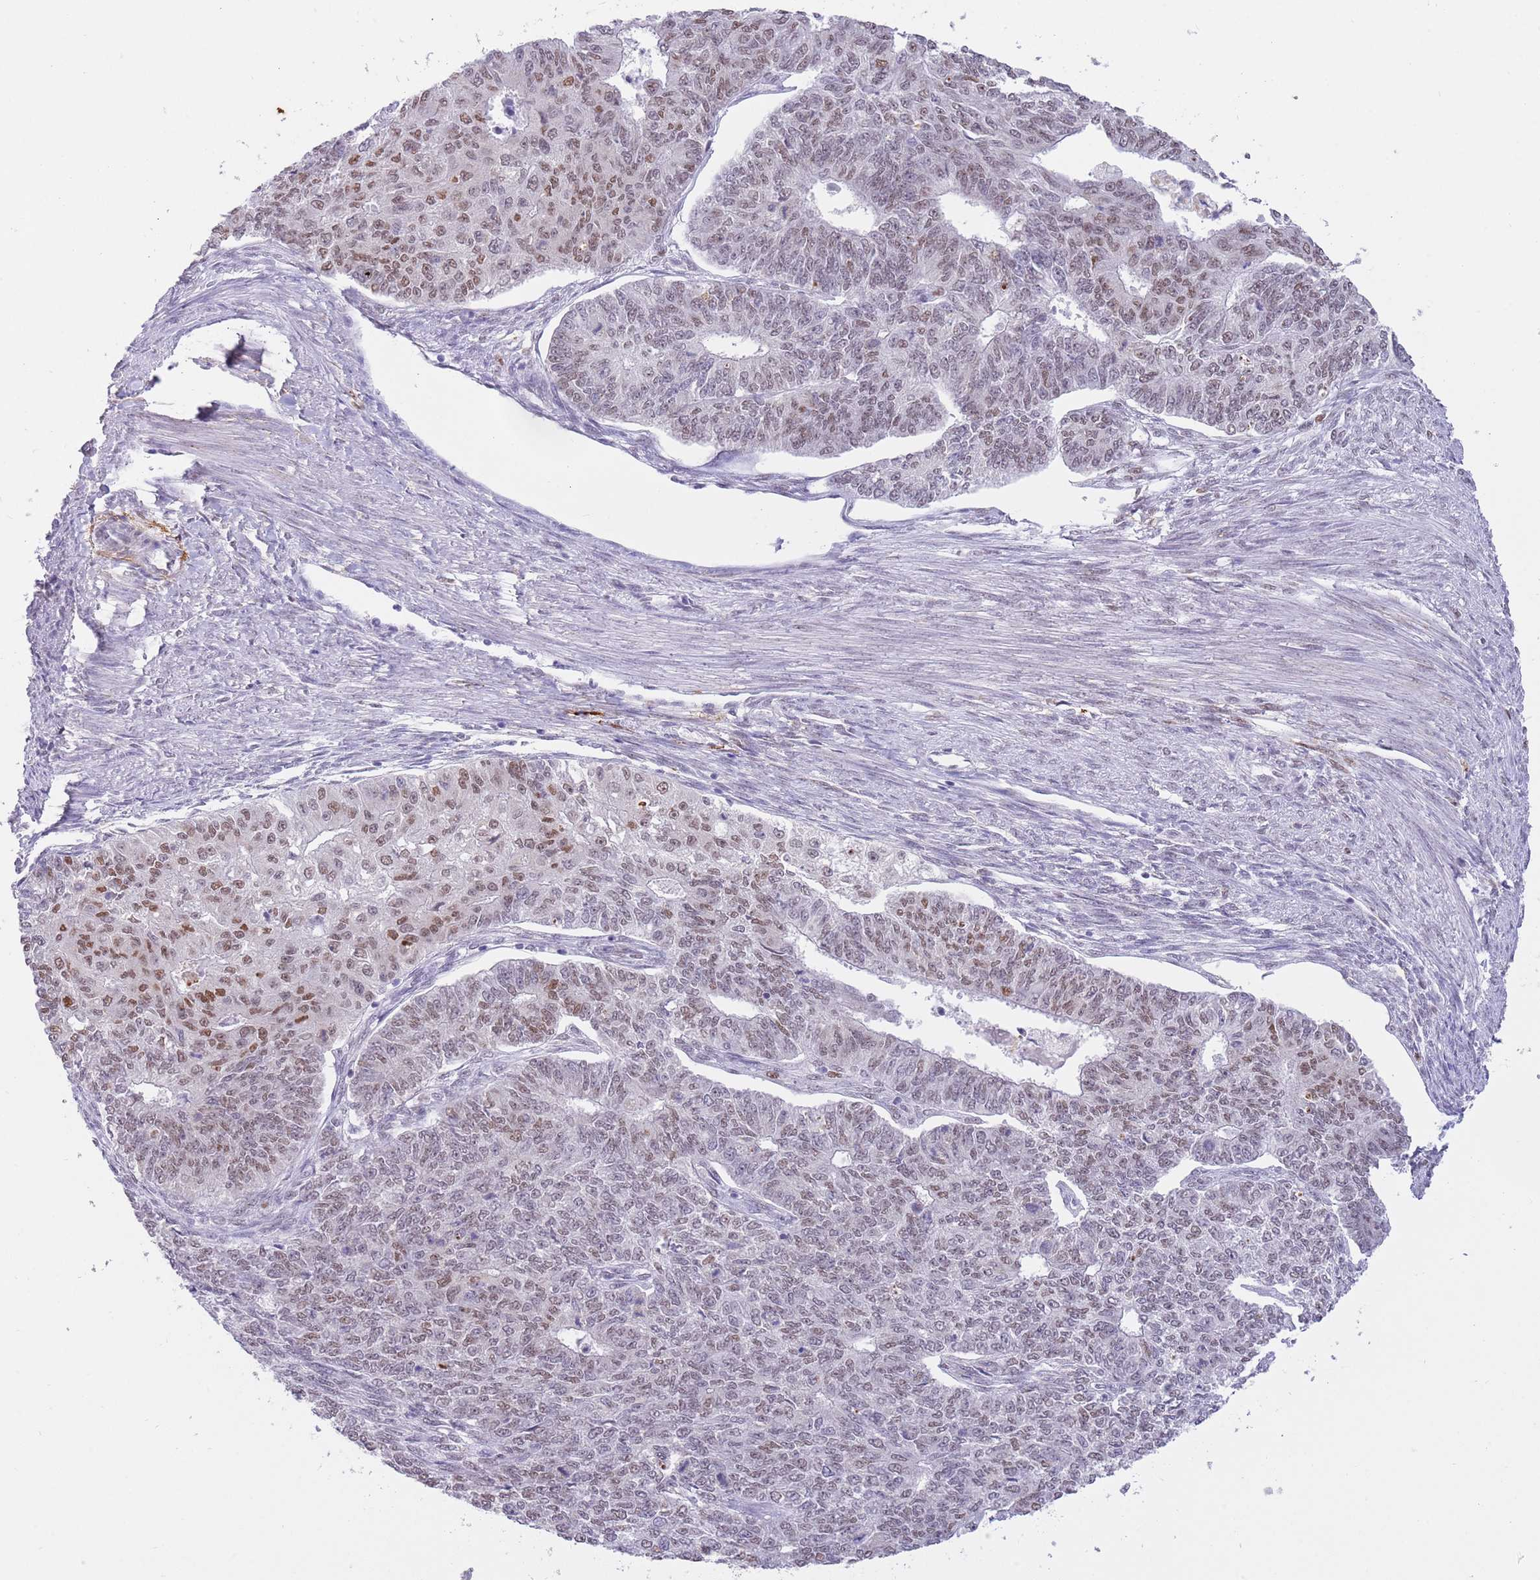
{"staining": {"intensity": "moderate", "quantity": ">75%", "location": "nuclear"}, "tissue": "endometrial cancer", "cell_type": "Tumor cells", "image_type": "cancer", "snomed": [{"axis": "morphology", "description": "Adenocarcinoma, NOS"}, {"axis": "topography", "description": "Endometrium"}], "caption": "Immunohistochemistry (IHC) of adenocarcinoma (endometrial) displays medium levels of moderate nuclear staining in about >75% of tumor cells. (DAB (3,3'-diaminobenzidine) IHC, brown staining for protein, blue staining for nuclei).", "gene": "TRIM32", "patient": {"sex": "female", "age": 32}}